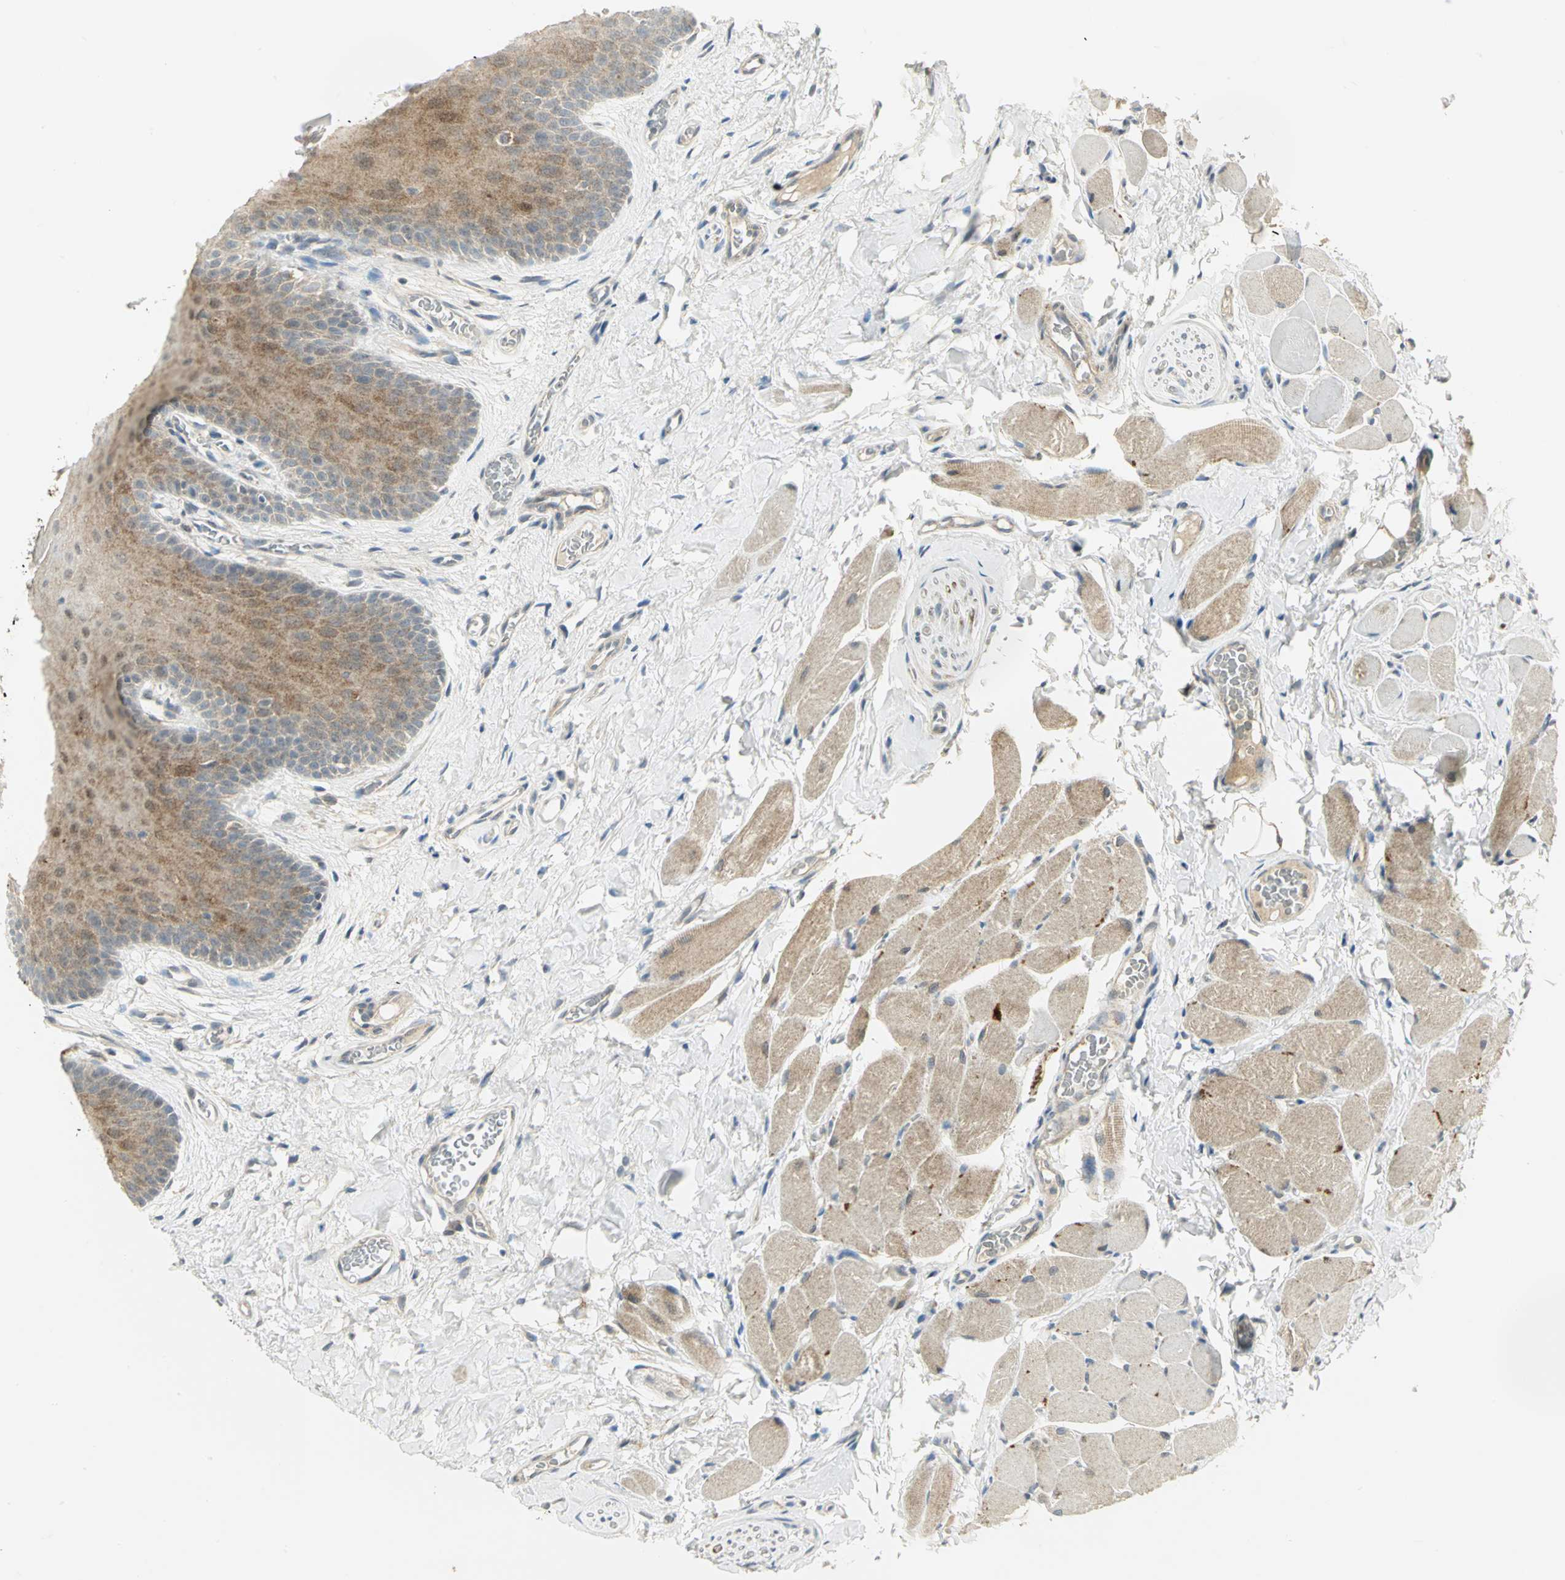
{"staining": {"intensity": "weak", "quantity": ">75%", "location": "cytoplasmic/membranous"}, "tissue": "oral mucosa", "cell_type": "Squamous epithelial cells", "image_type": "normal", "snomed": [{"axis": "morphology", "description": "Normal tissue, NOS"}, {"axis": "topography", "description": "Oral tissue"}], "caption": "Protein staining of normal oral mucosa exhibits weak cytoplasmic/membranous expression in approximately >75% of squamous epithelial cells.", "gene": "MAPK8IP3", "patient": {"sex": "male", "age": 54}}